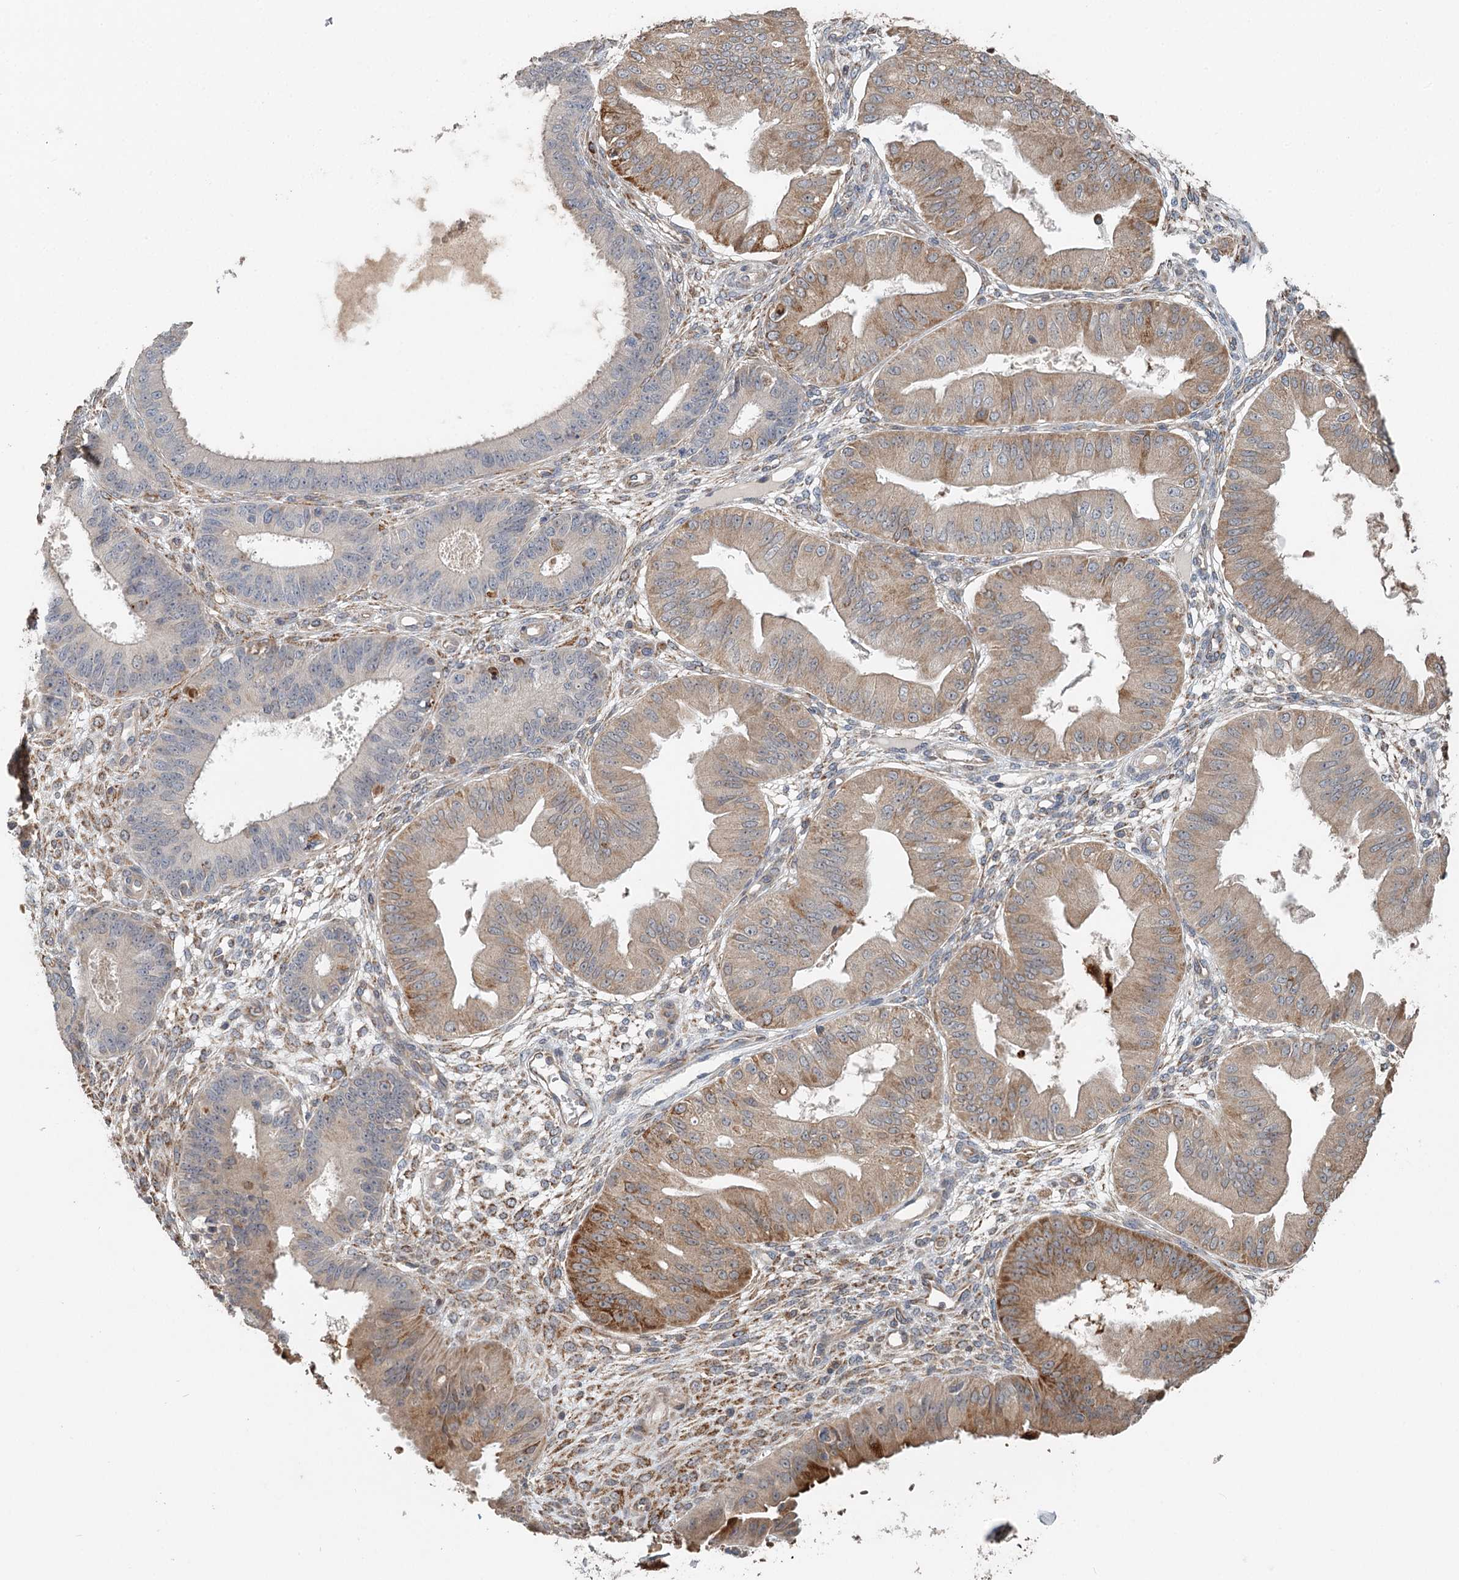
{"staining": {"intensity": "moderate", "quantity": "<25%", "location": "cytoplasmic/membranous"}, "tissue": "ovarian cancer", "cell_type": "Tumor cells", "image_type": "cancer", "snomed": [{"axis": "morphology", "description": "Carcinoma, endometroid"}, {"axis": "topography", "description": "Appendix"}, {"axis": "topography", "description": "Ovary"}], "caption": "Immunohistochemistry (IHC) of endometroid carcinoma (ovarian) demonstrates low levels of moderate cytoplasmic/membranous staining in about <25% of tumor cells.", "gene": "RNF111", "patient": {"sex": "female", "age": 42}}